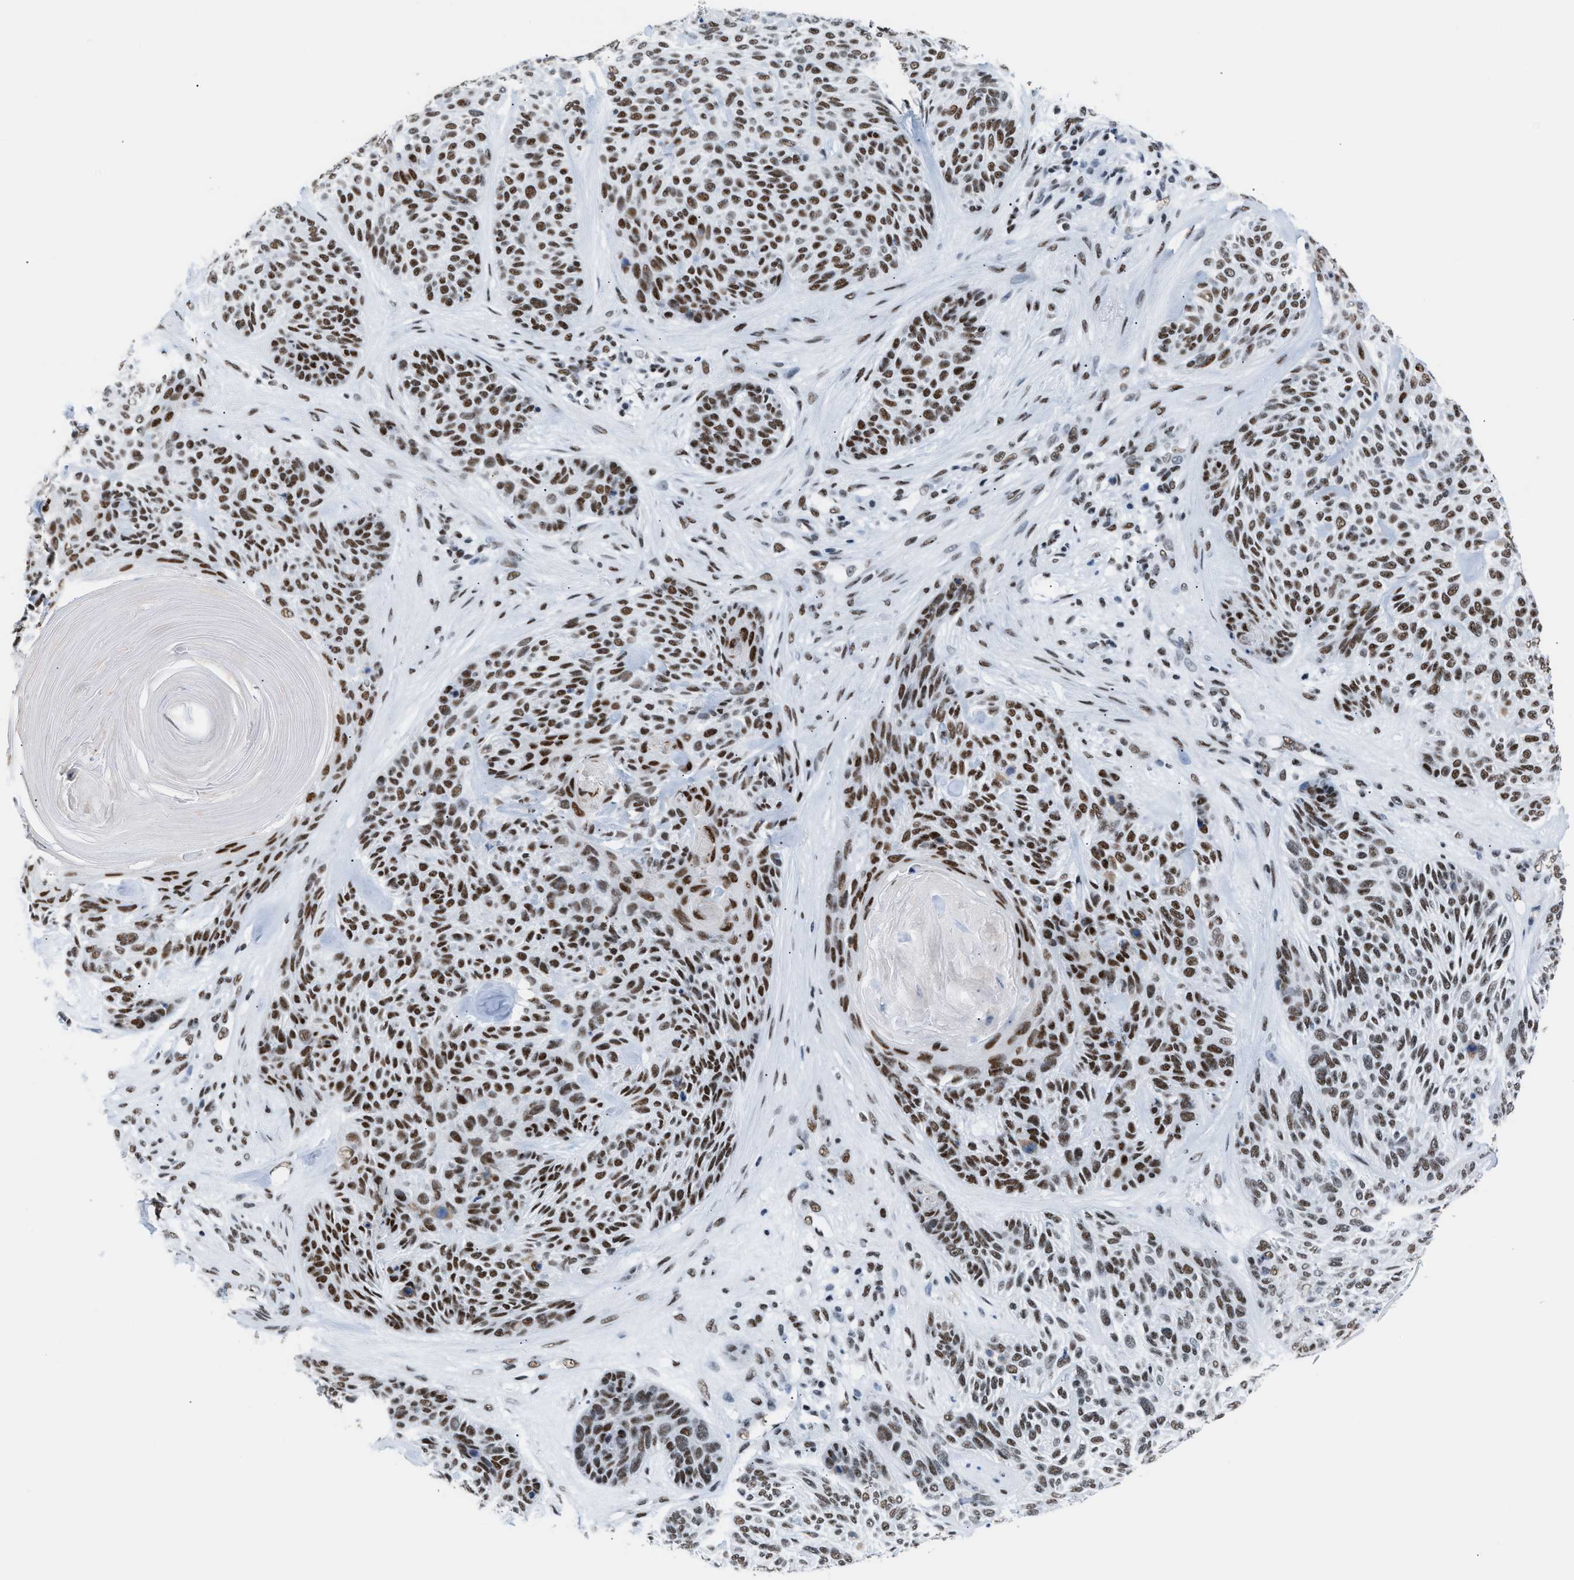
{"staining": {"intensity": "strong", "quantity": ">75%", "location": "nuclear"}, "tissue": "skin cancer", "cell_type": "Tumor cells", "image_type": "cancer", "snomed": [{"axis": "morphology", "description": "Basal cell carcinoma"}, {"axis": "topography", "description": "Skin"}], "caption": "This is an image of immunohistochemistry staining of skin cancer (basal cell carcinoma), which shows strong expression in the nuclear of tumor cells.", "gene": "CCAR2", "patient": {"sex": "male", "age": 55}}